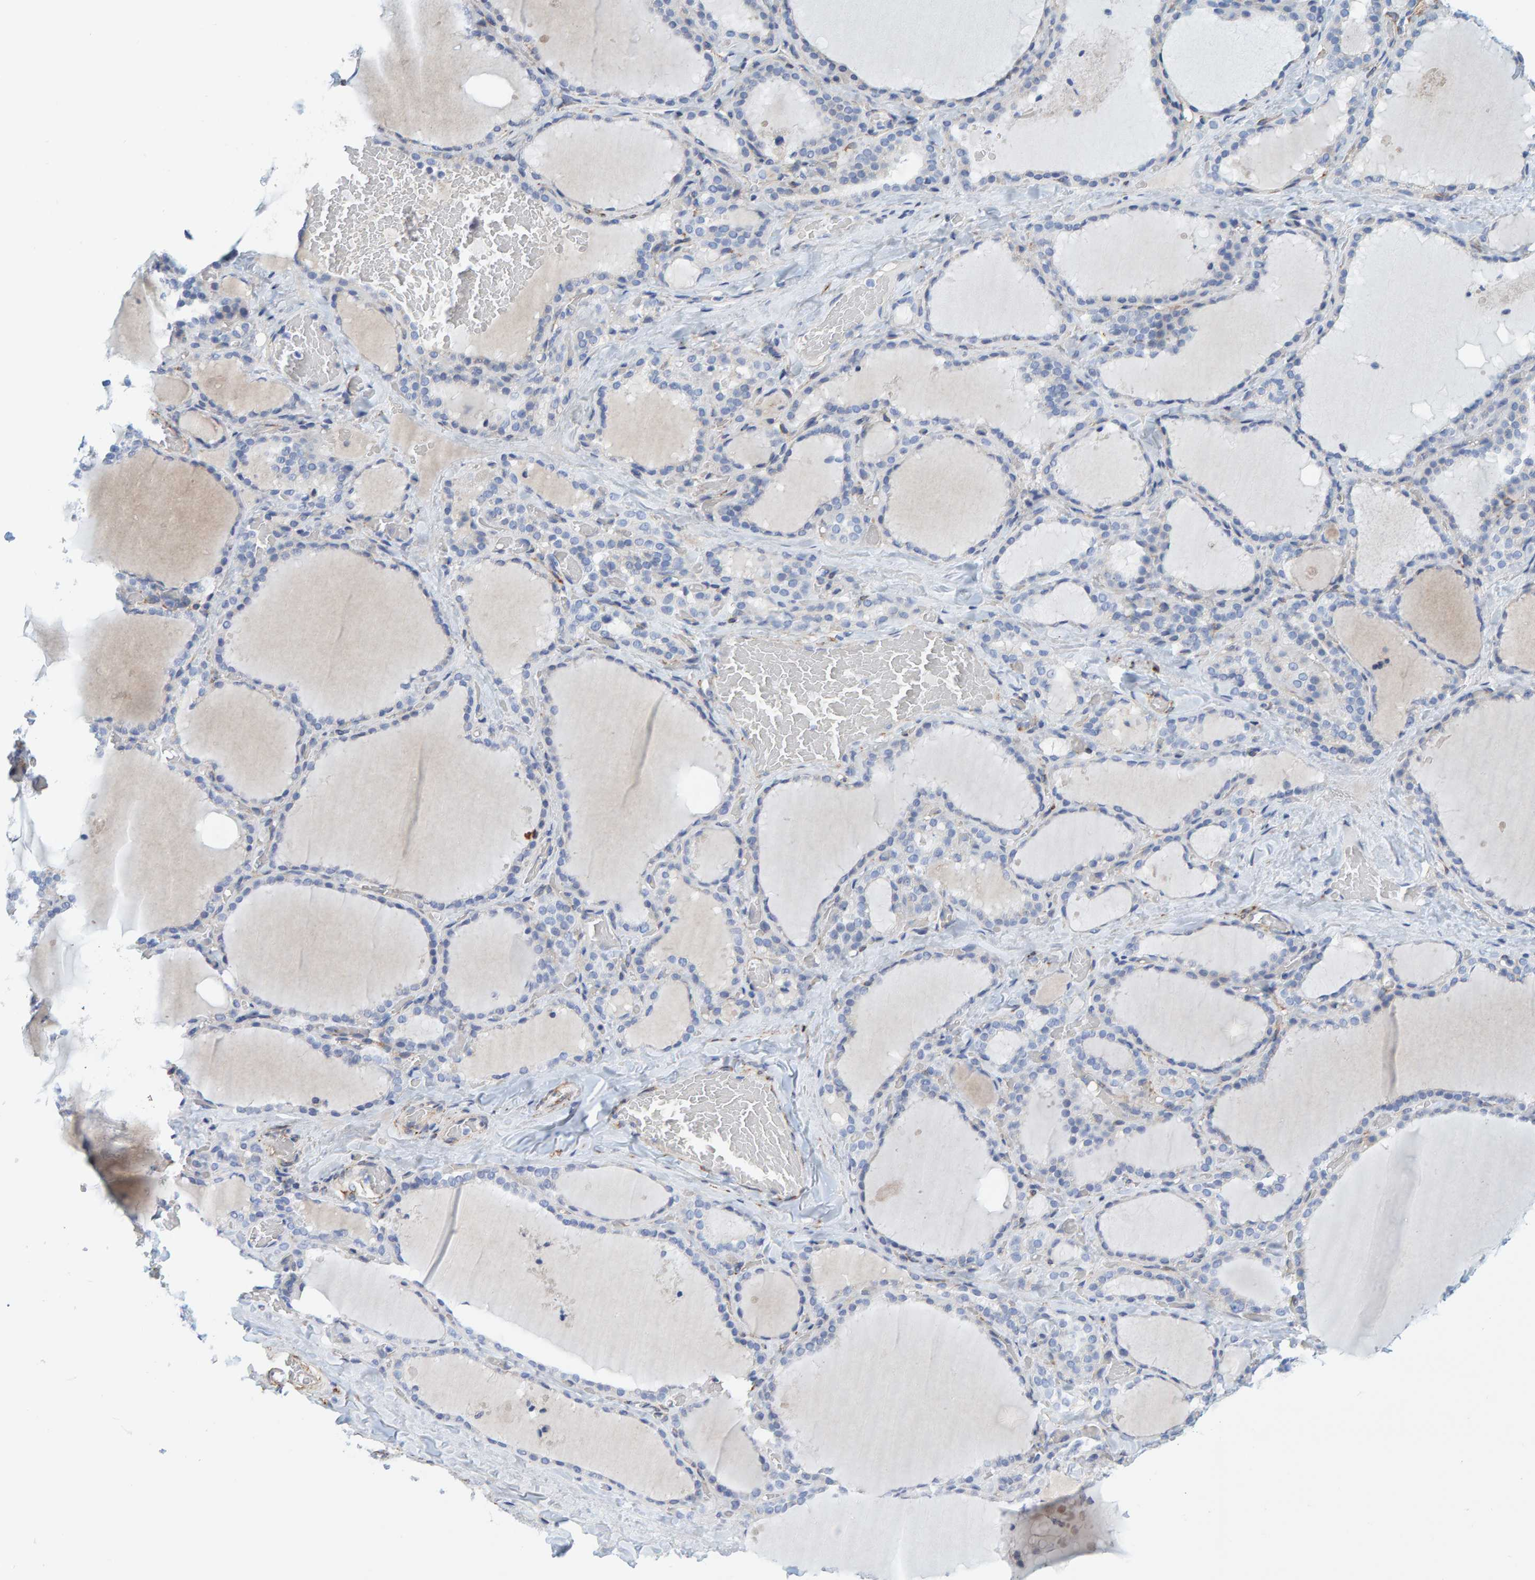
{"staining": {"intensity": "negative", "quantity": "none", "location": "none"}, "tissue": "thyroid gland", "cell_type": "Glandular cells", "image_type": "normal", "snomed": [{"axis": "morphology", "description": "Normal tissue, NOS"}, {"axis": "topography", "description": "Thyroid gland"}], "caption": "Immunohistochemistry image of normal thyroid gland stained for a protein (brown), which exhibits no staining in glandular cells.", "gene": "MAP1B", "patient": {"sex": "female", "age": 22}}